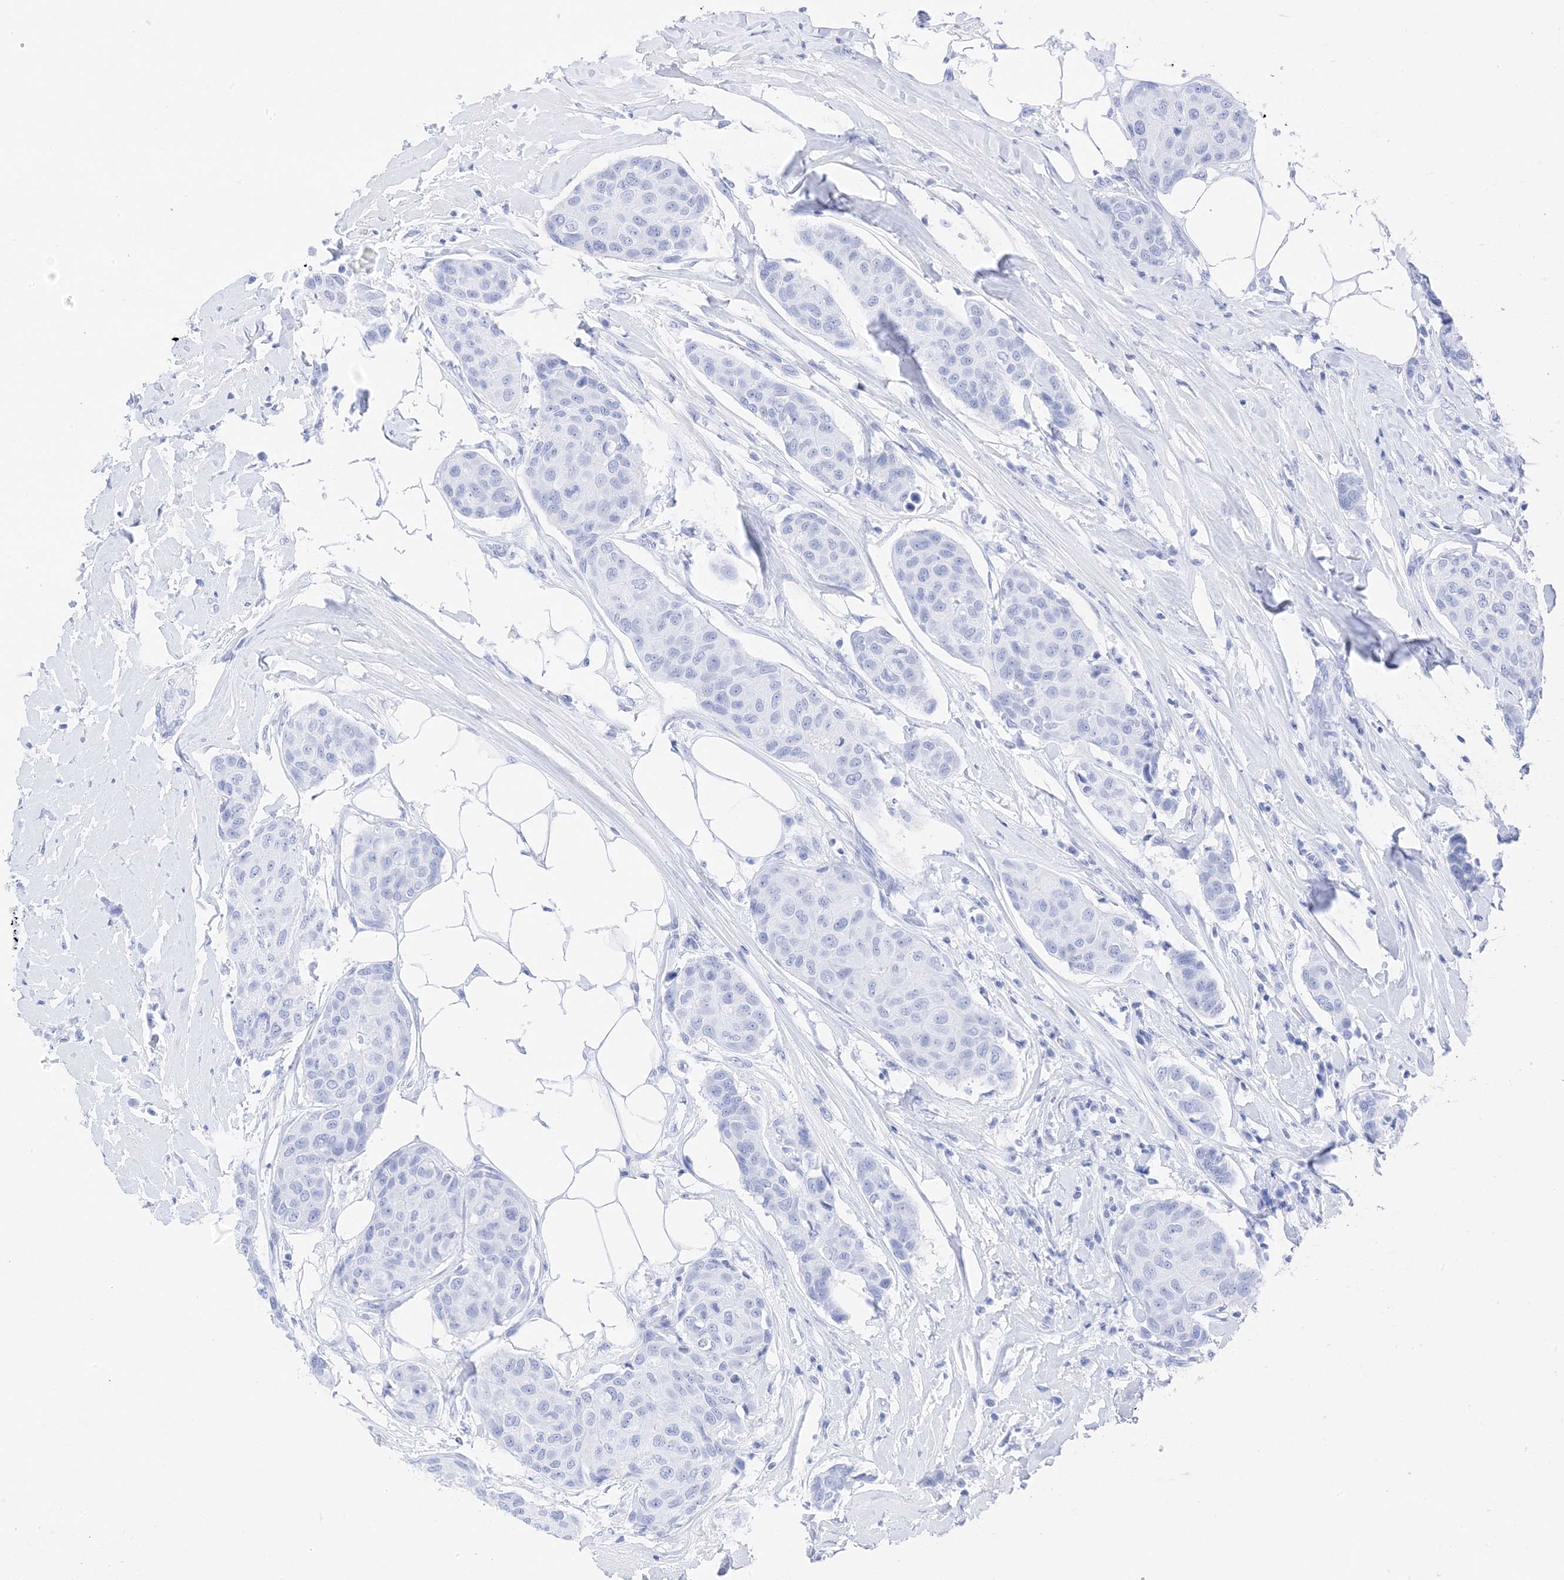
{"staining": {"intensity": "negative", "quantity": "none", "location": "none"}, "tissue": "breast cancer", "cell_type": "Tumor cells", "image_type": "cancer", "snomed": [{"axis": "morphology", "description": "Duct carcinoma"}, {"axis": "topography", "description": "Breast"}], "caption": "DAB immunohistochemical staining of human breast invasive ductal carcinoma displays no significant expression in tumor cells.", "gene": "MUC17", "patient": {"sex": "female", "age": 80}}